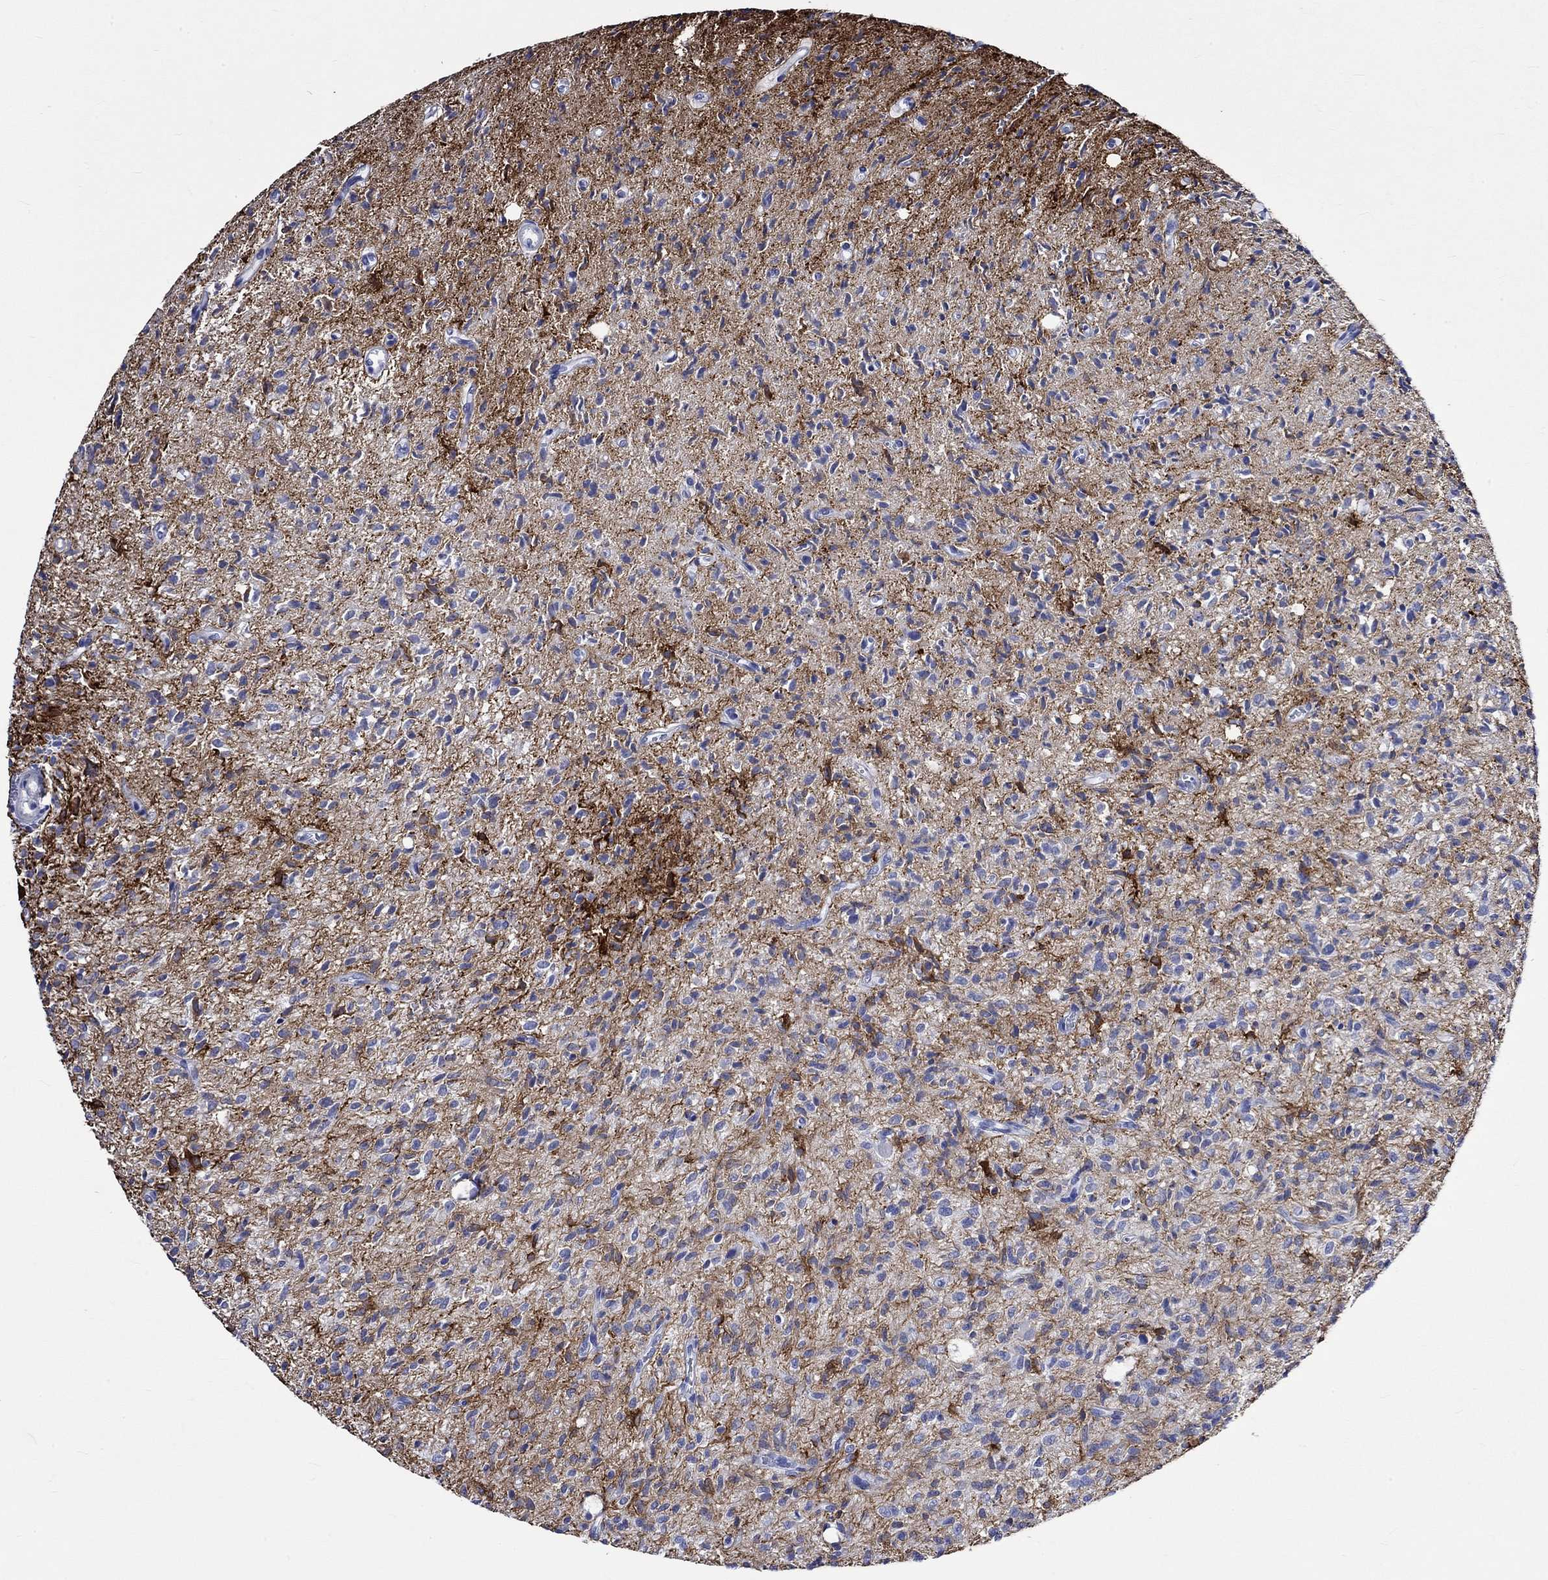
{"staining": {"intensity": "strong", "quantity": "<25%", "location": "cytoplasmic/membranous"}, "tissue": "glioma", "cell_type": "Tumor cells", "image_type": "cancer", "snomed": [{"axis": "morphology", "description": "Glioma, malignant, High grade"}, {"axis": "topography", "description": "Brain"}], "caption": "High-magnification brightfield microscopy of malignant glioma (high-grade) stained with DAB (brown) and counterstained with hematoxylin (blue). tumor cells exhibit strong cytoplasmic/membranous staining is present in about<25% of cells. (DAB (3,3'-diaminobenzidine) IHC with brightfield microscopy, high magnification).", "gene": "CRYAB", "patient": {"sex": "male", "age": 64}}